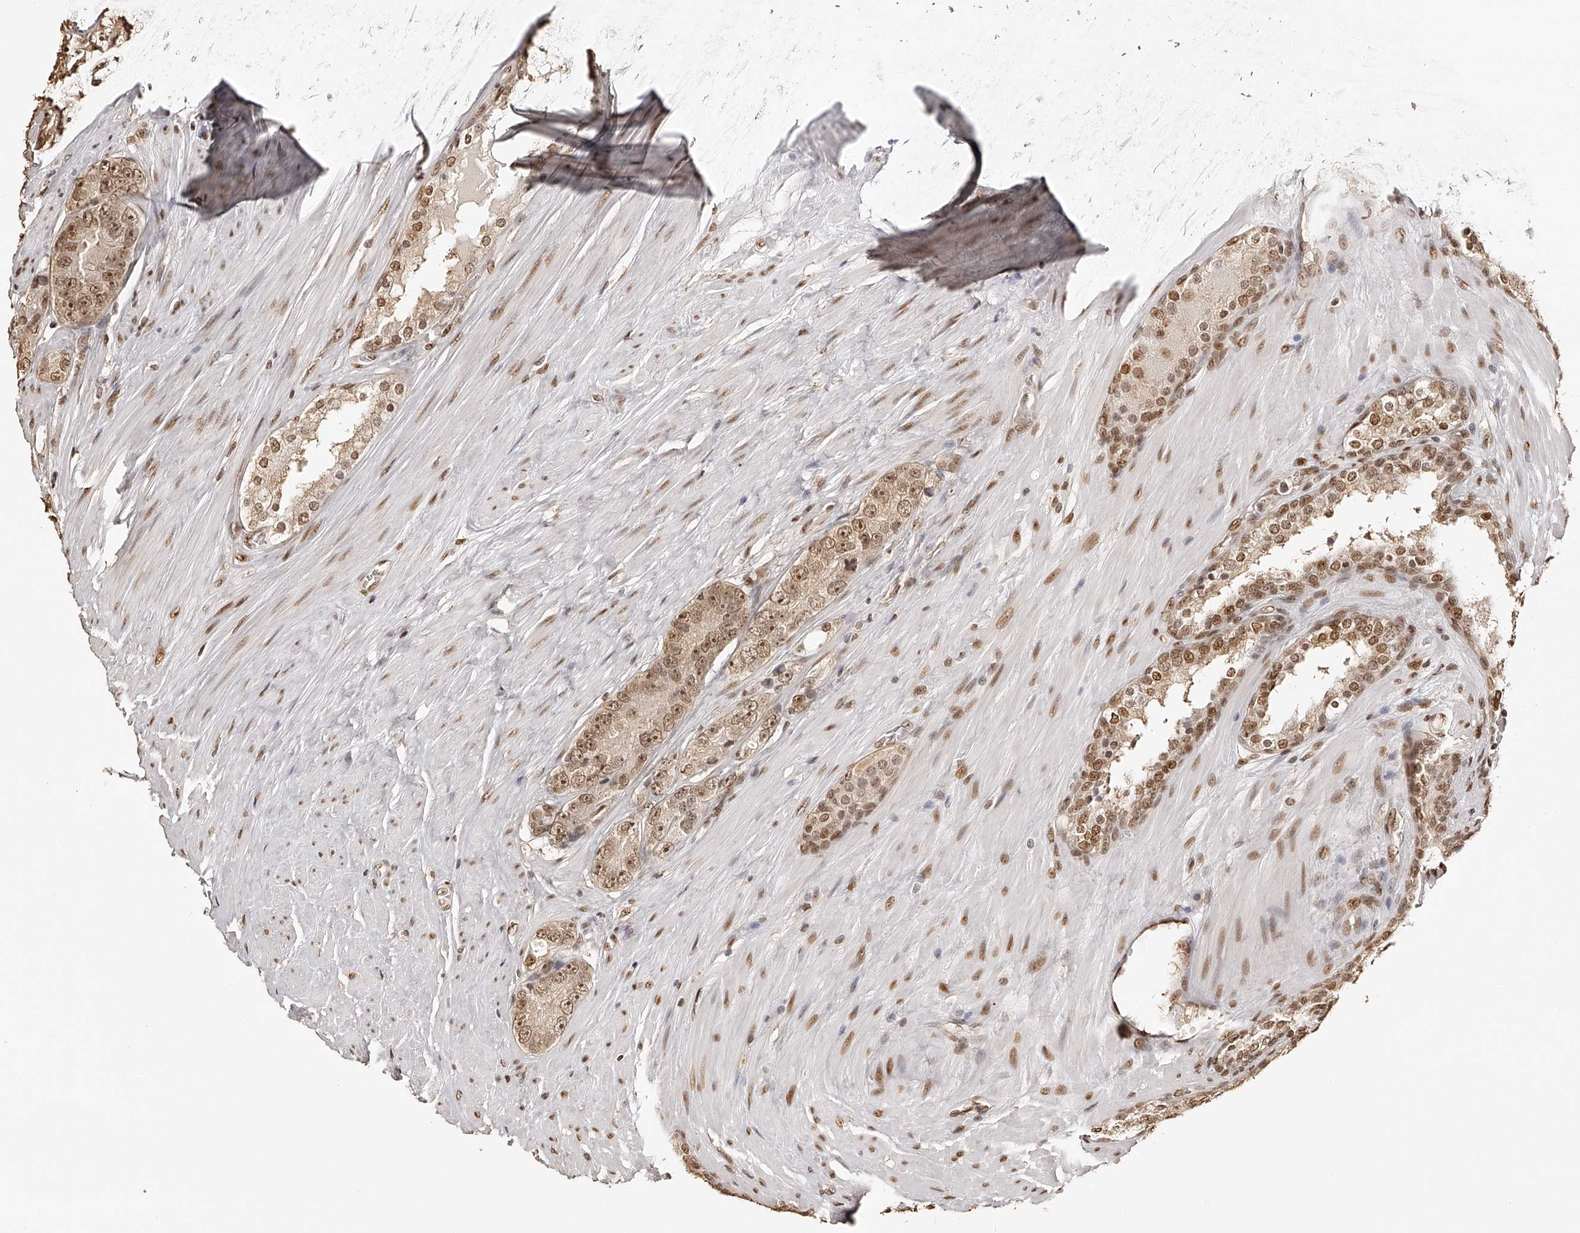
{"staining": {"intensity": "moderate", "quantity": ">75%", "location": "nuclear"}, "tissue": "prostate cancer", "cell_type": "Tumor cells", "image_type": "cancer", "snomed": [{"axis": "morphology", "description": "Adenocarcinoma, High grade"}, {"axis": "topography", "description": "Prostate"}], "caption": "Moderate nuclear expression for a protein is appreciated in about >75% of tumor cells of prostate cancer using IHC.", "gene": "ZNF503", "patient": {"sex": "male", "age": 56}}